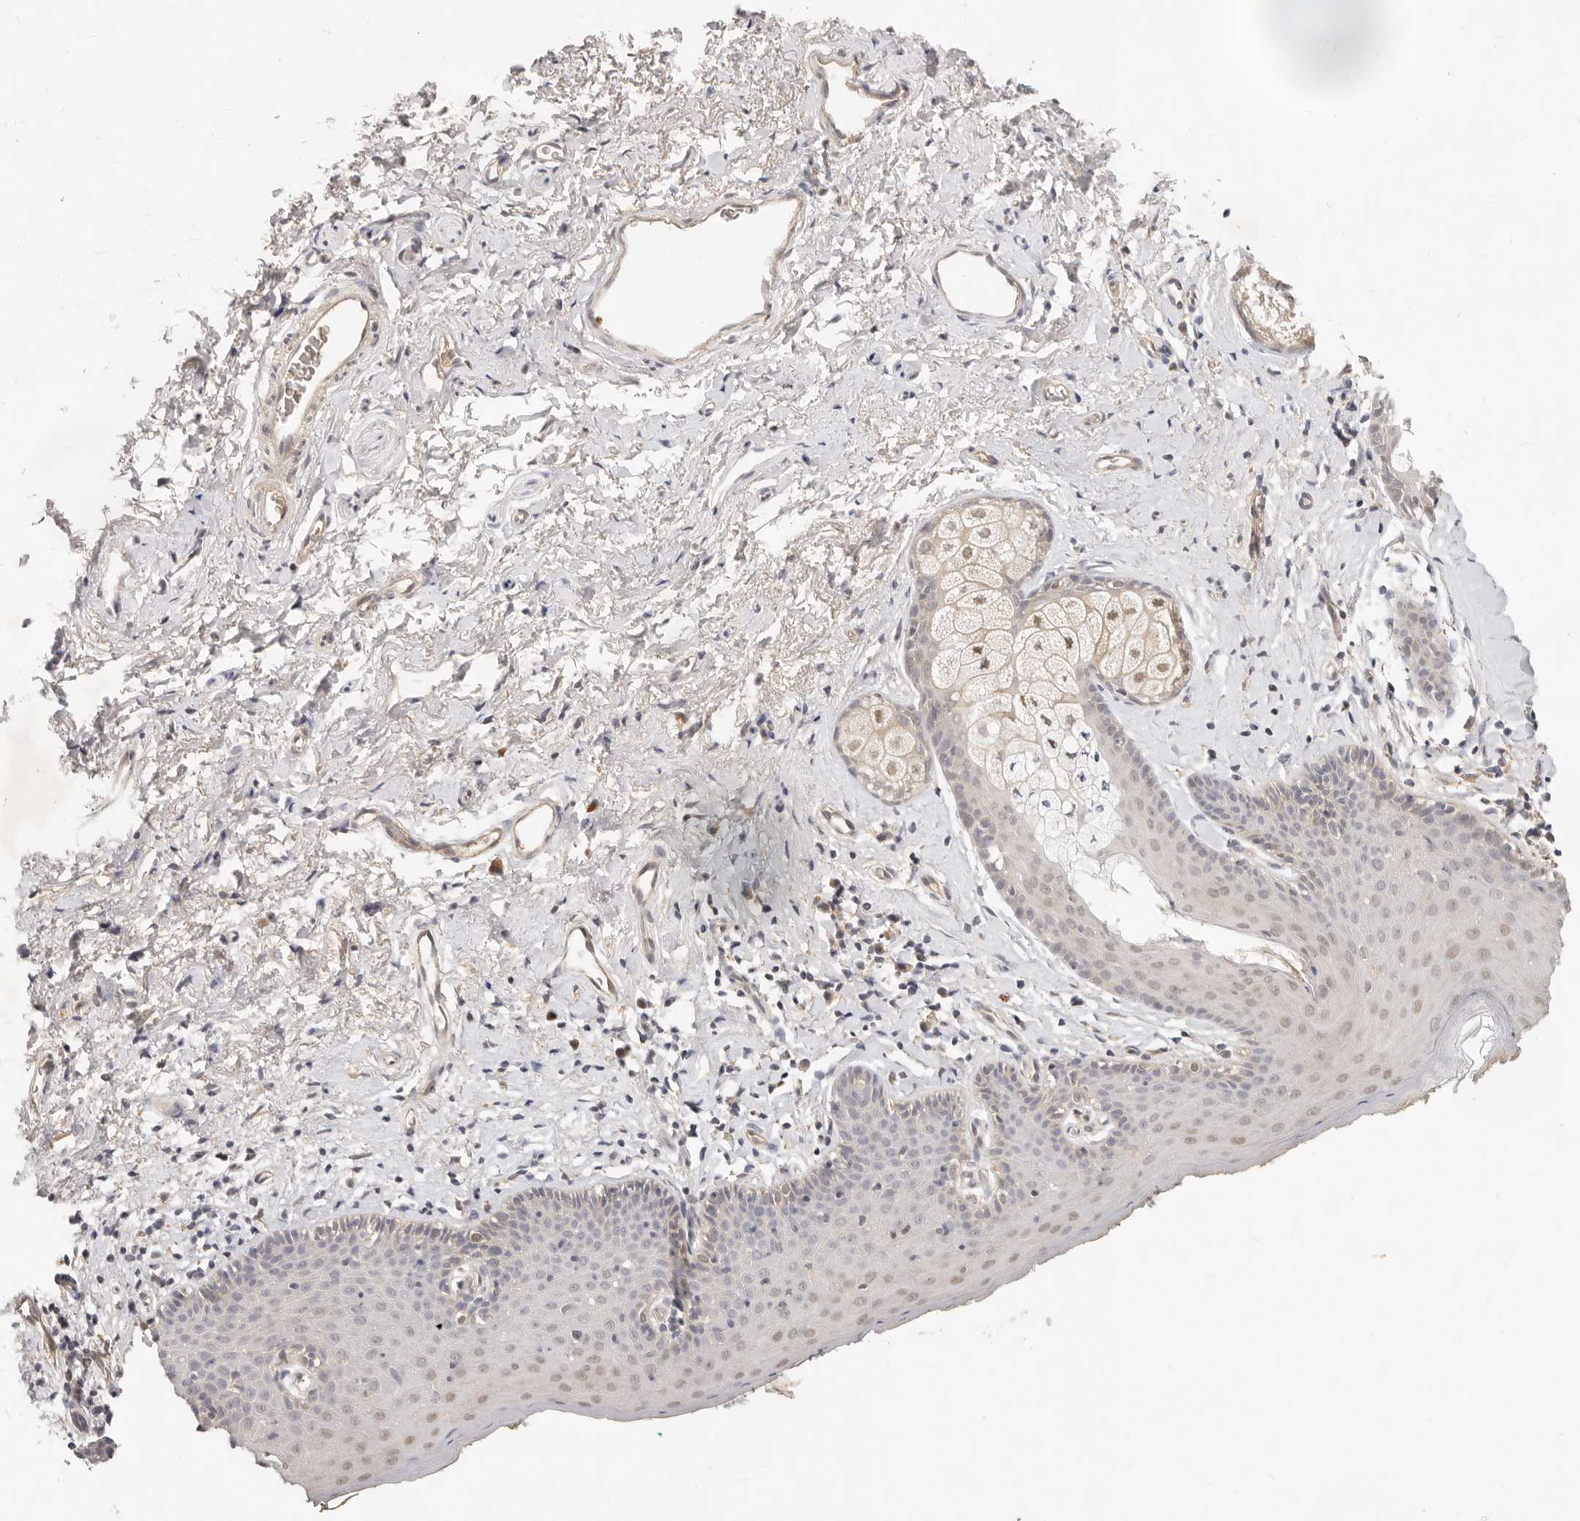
{"staining": {"intensity": "moderate", "quantity": "<25%", "location": "nuclear"}, "tissue": "skin", "cell_type": "Epidermal cells", "image_type": "normal", "snomed": [{"axis": "morphology", "description": "Normal tissue, NOS"}, {"axis": "topography", "description": "Vulva"}], "caption": "Immunohistochemistry (IHC) histopathology image of unremarkable skin: human skin stained using immunohistochemistry shows low levels of moderate protein expression localized specifically in the nuclear of epidermal cells, appearing as a nuclear brown color.", "gene": "USP49", "patient": {"sex": "female", "age": 66}}